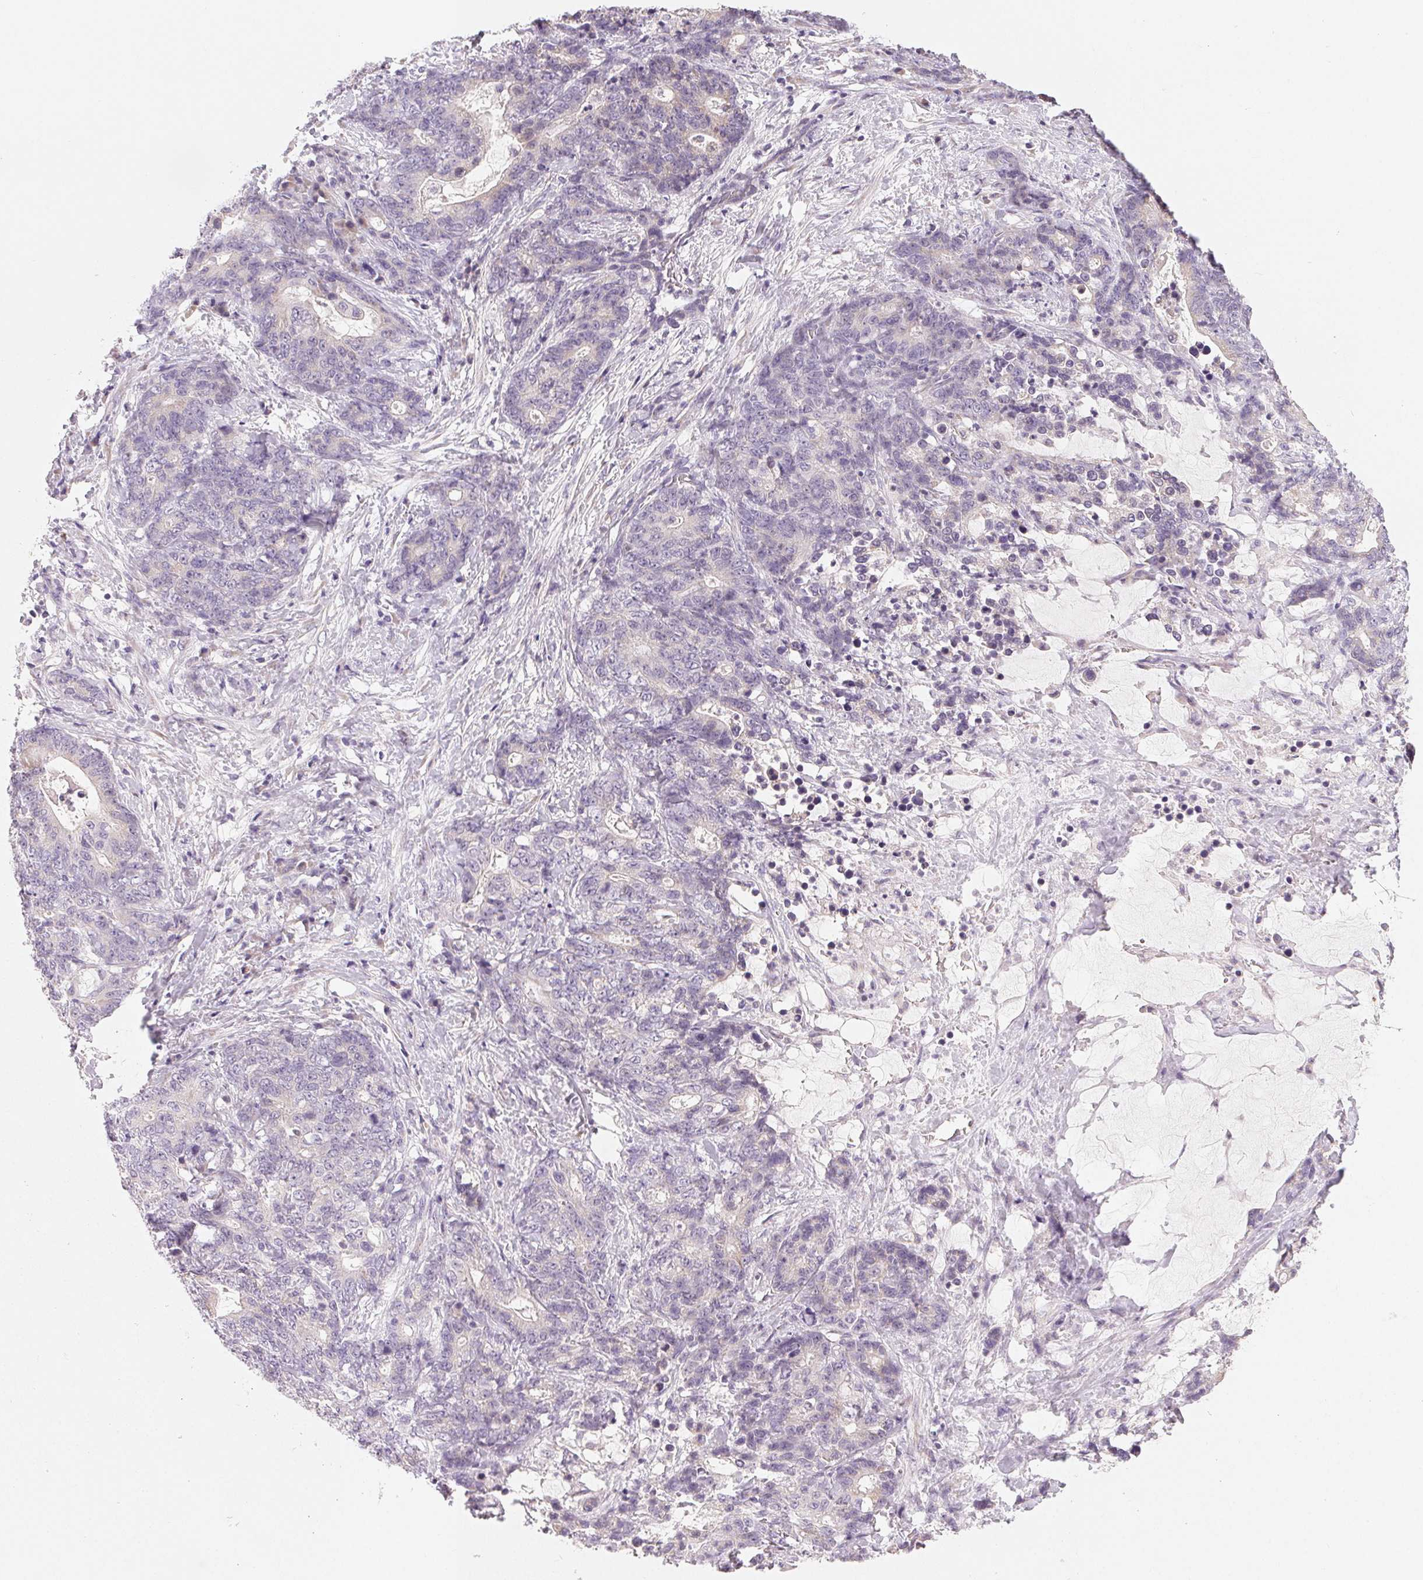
{"staining": {"intensity": "negative", "quantity": "none", "location": "none"}, "tissue": "stomach cancer", "cell_type": "Tumor cells", "image_type": "cancer", "snomed": [{"axis": "morphology", "description": "Normal tissue, NOS"}, {"axis": "morphology", "description": "Adenocarcinoma, NOS"}, {"axis": "topography", "description": "Stomach"}], "caption": "Micrograph shows no significant protein expression in tumor cells of stomach adenocarcinoma. (Brightfield microscopy of DAB immunohistochemistry (IHC) at high magnification).", "gene": "MYBL1", "patient": {"sex": "female", "age": 64}}